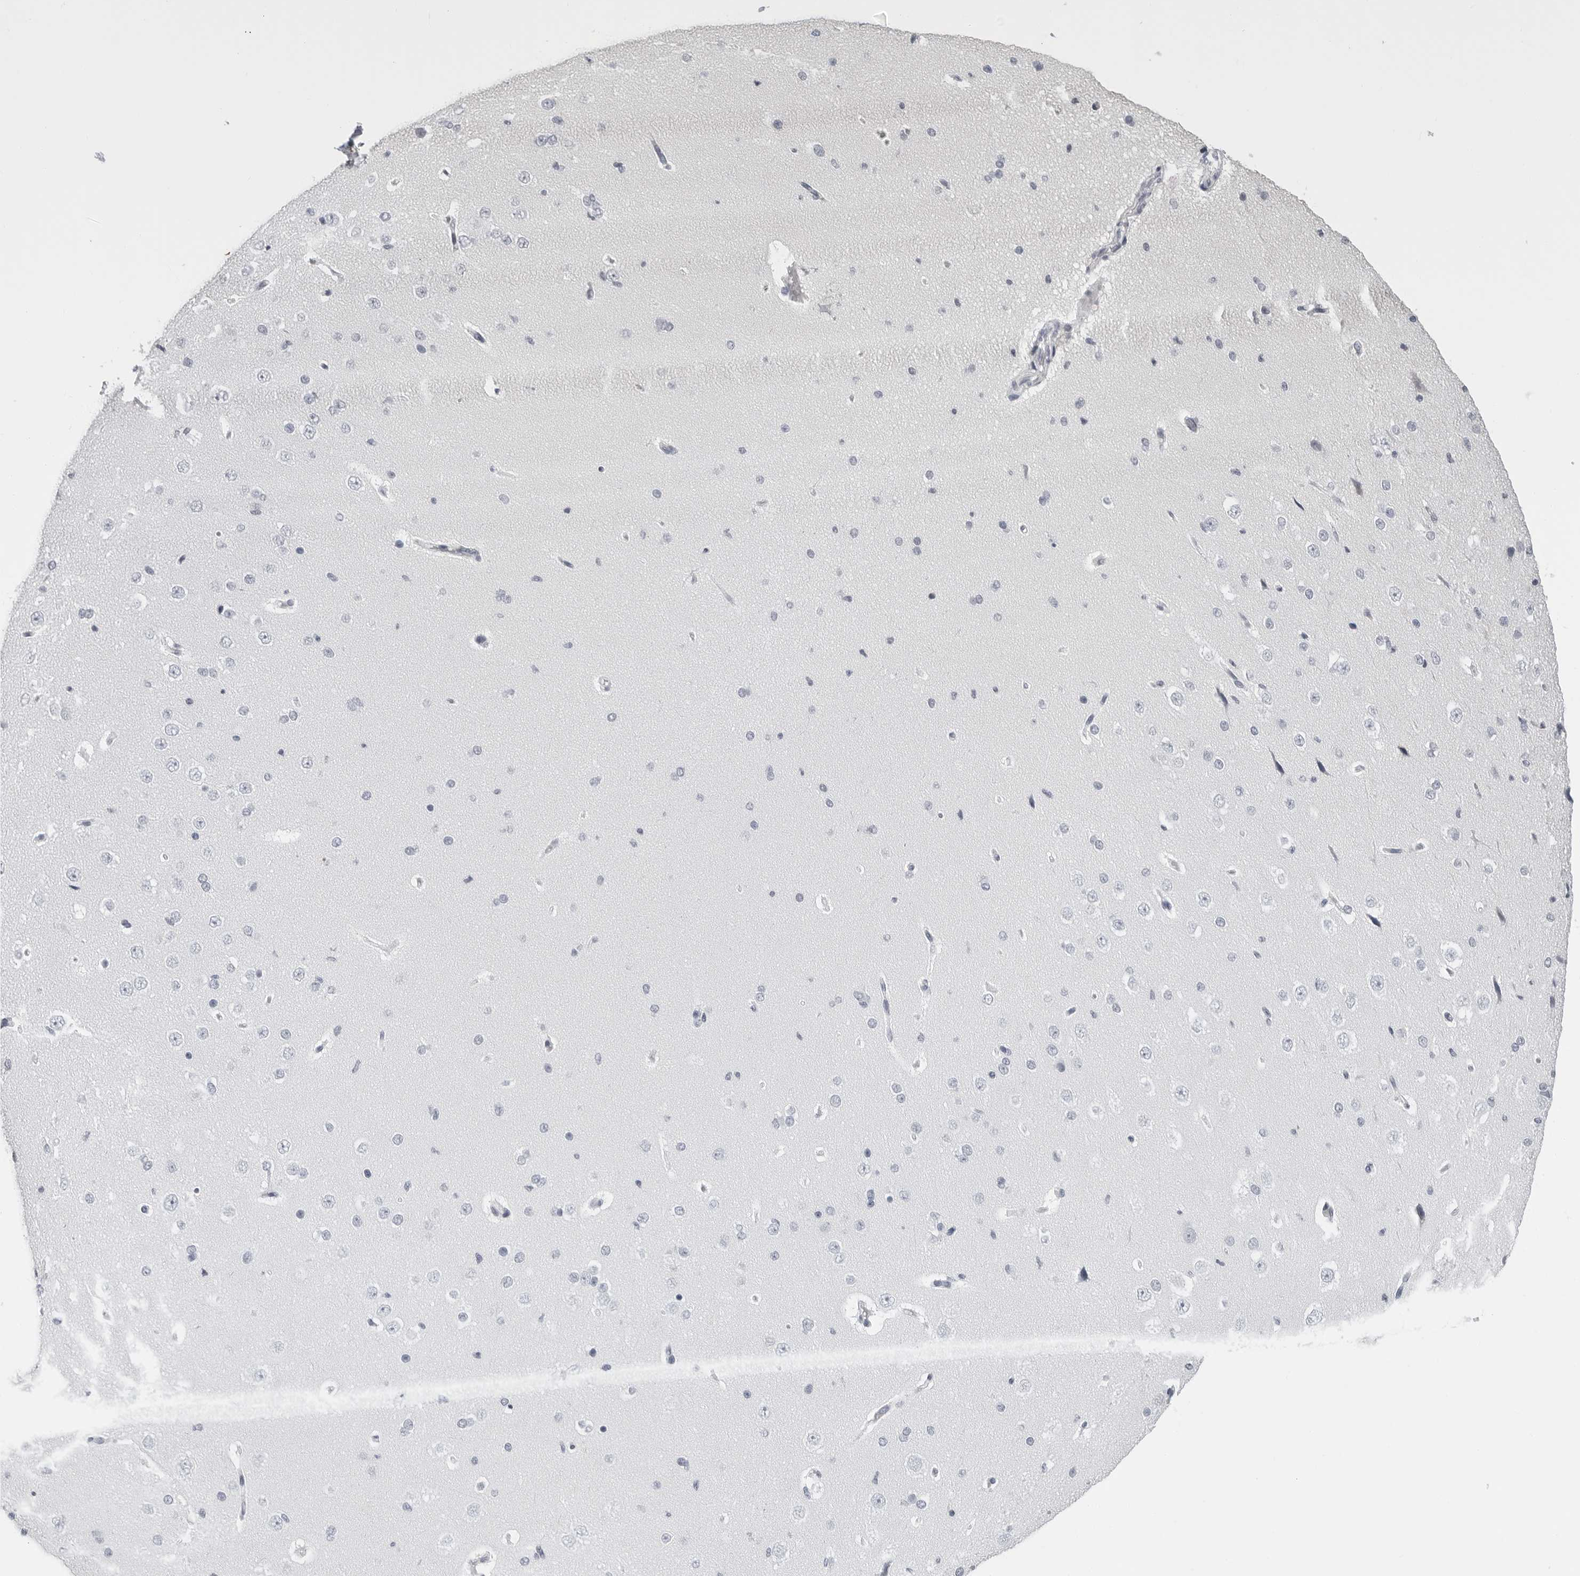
{"staining": {"intensity": "negative", "quantity": "none", "location": "none"}, "tissue": "cerebral cortex", "cell_type": "Endothelial cells", "image_type": "normal", "snomed": [{"axis": "morphology", "description": "Normal tissue, NOS"}, {"axis": "morphology", "description": "Developmental malformation"}, {"axis": "topography", "description": "Cerebral cortex"}], "caption": "DAB (3,3'-diaminobenzidine) immunohistochemical staining of normal cerebral cortex exhibits no significant positivity in endothelial cells.", "gene": "FLG2", "patient": {"sex": "female", "age": 30}}